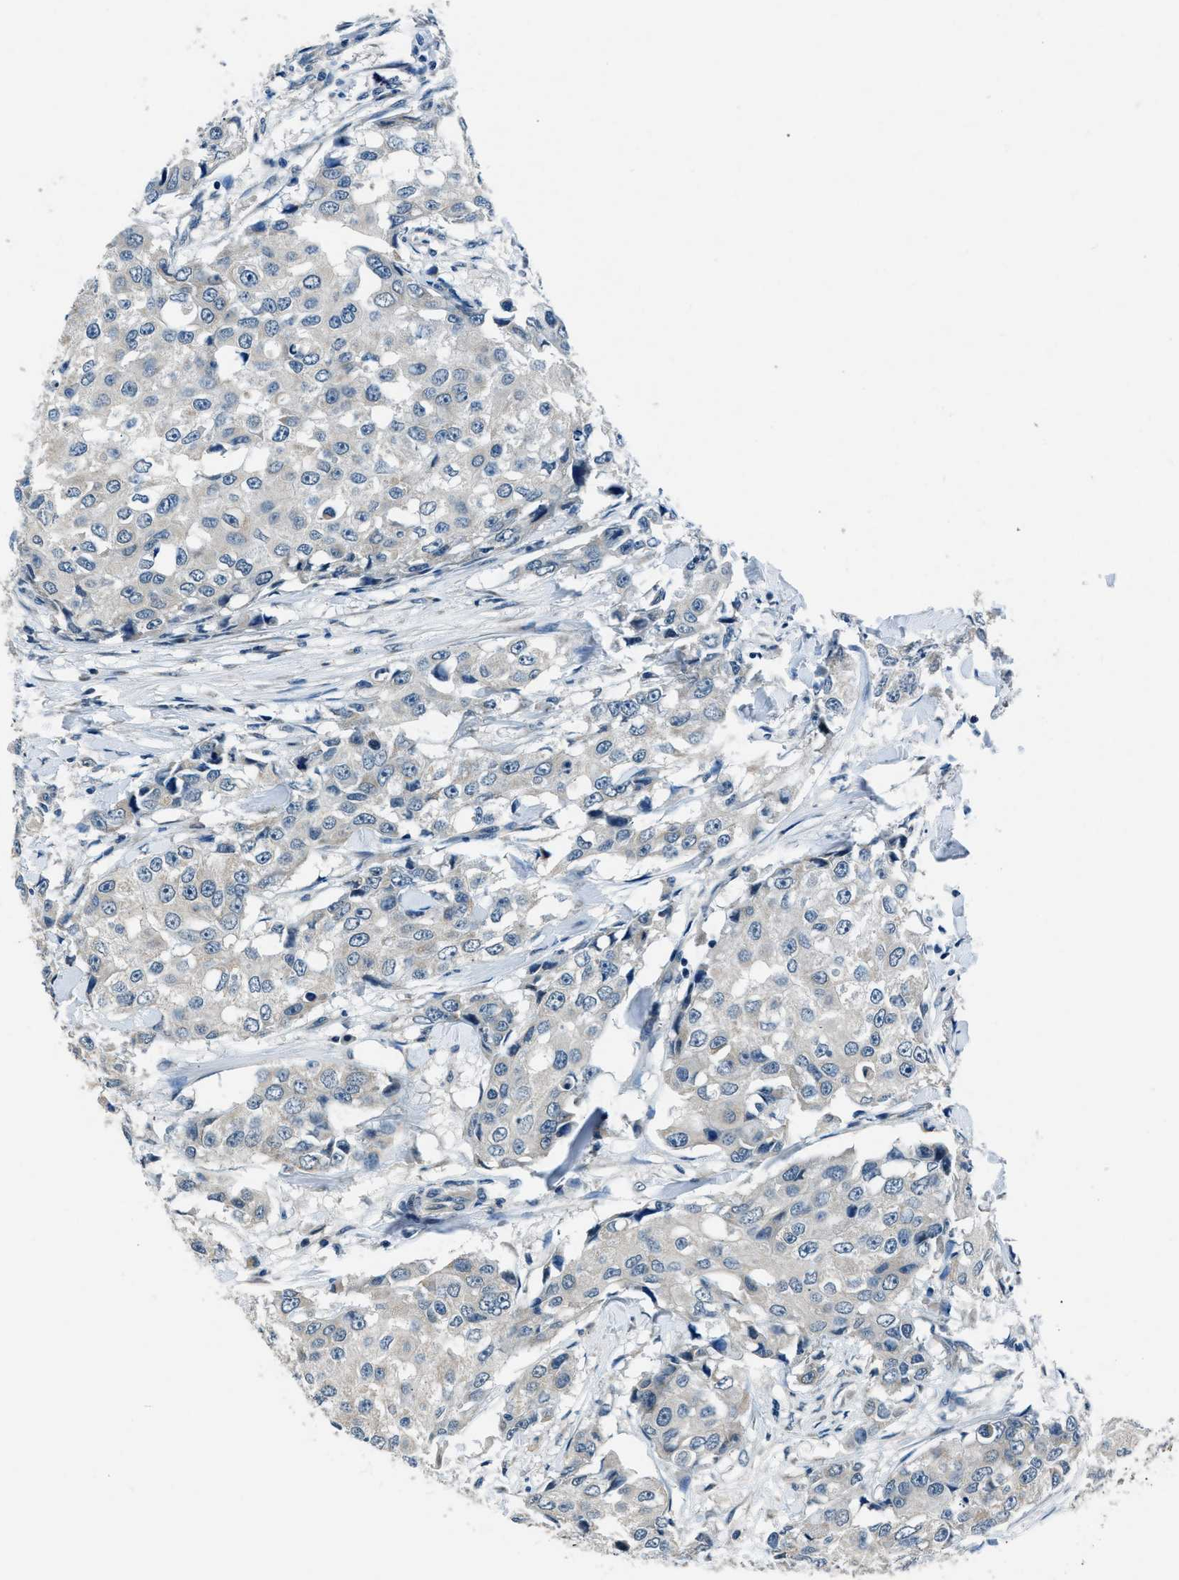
{"staining": {"intensity": "negative", "quantity": "none", "location": "none"}, "tissue": "breast cancer", "cell_type": "Tumor cells", "image_type": "cancer", "snomed": [{"axis": "morphology", "description": "Duct carcinoma"}, {"axis": "topography", "description": "Breast"}], "caption": "IHC of human breast cancer shows no expression in tumor cells.", "gene": "NME8", "patient": {"sex": "female", "age": 27}}